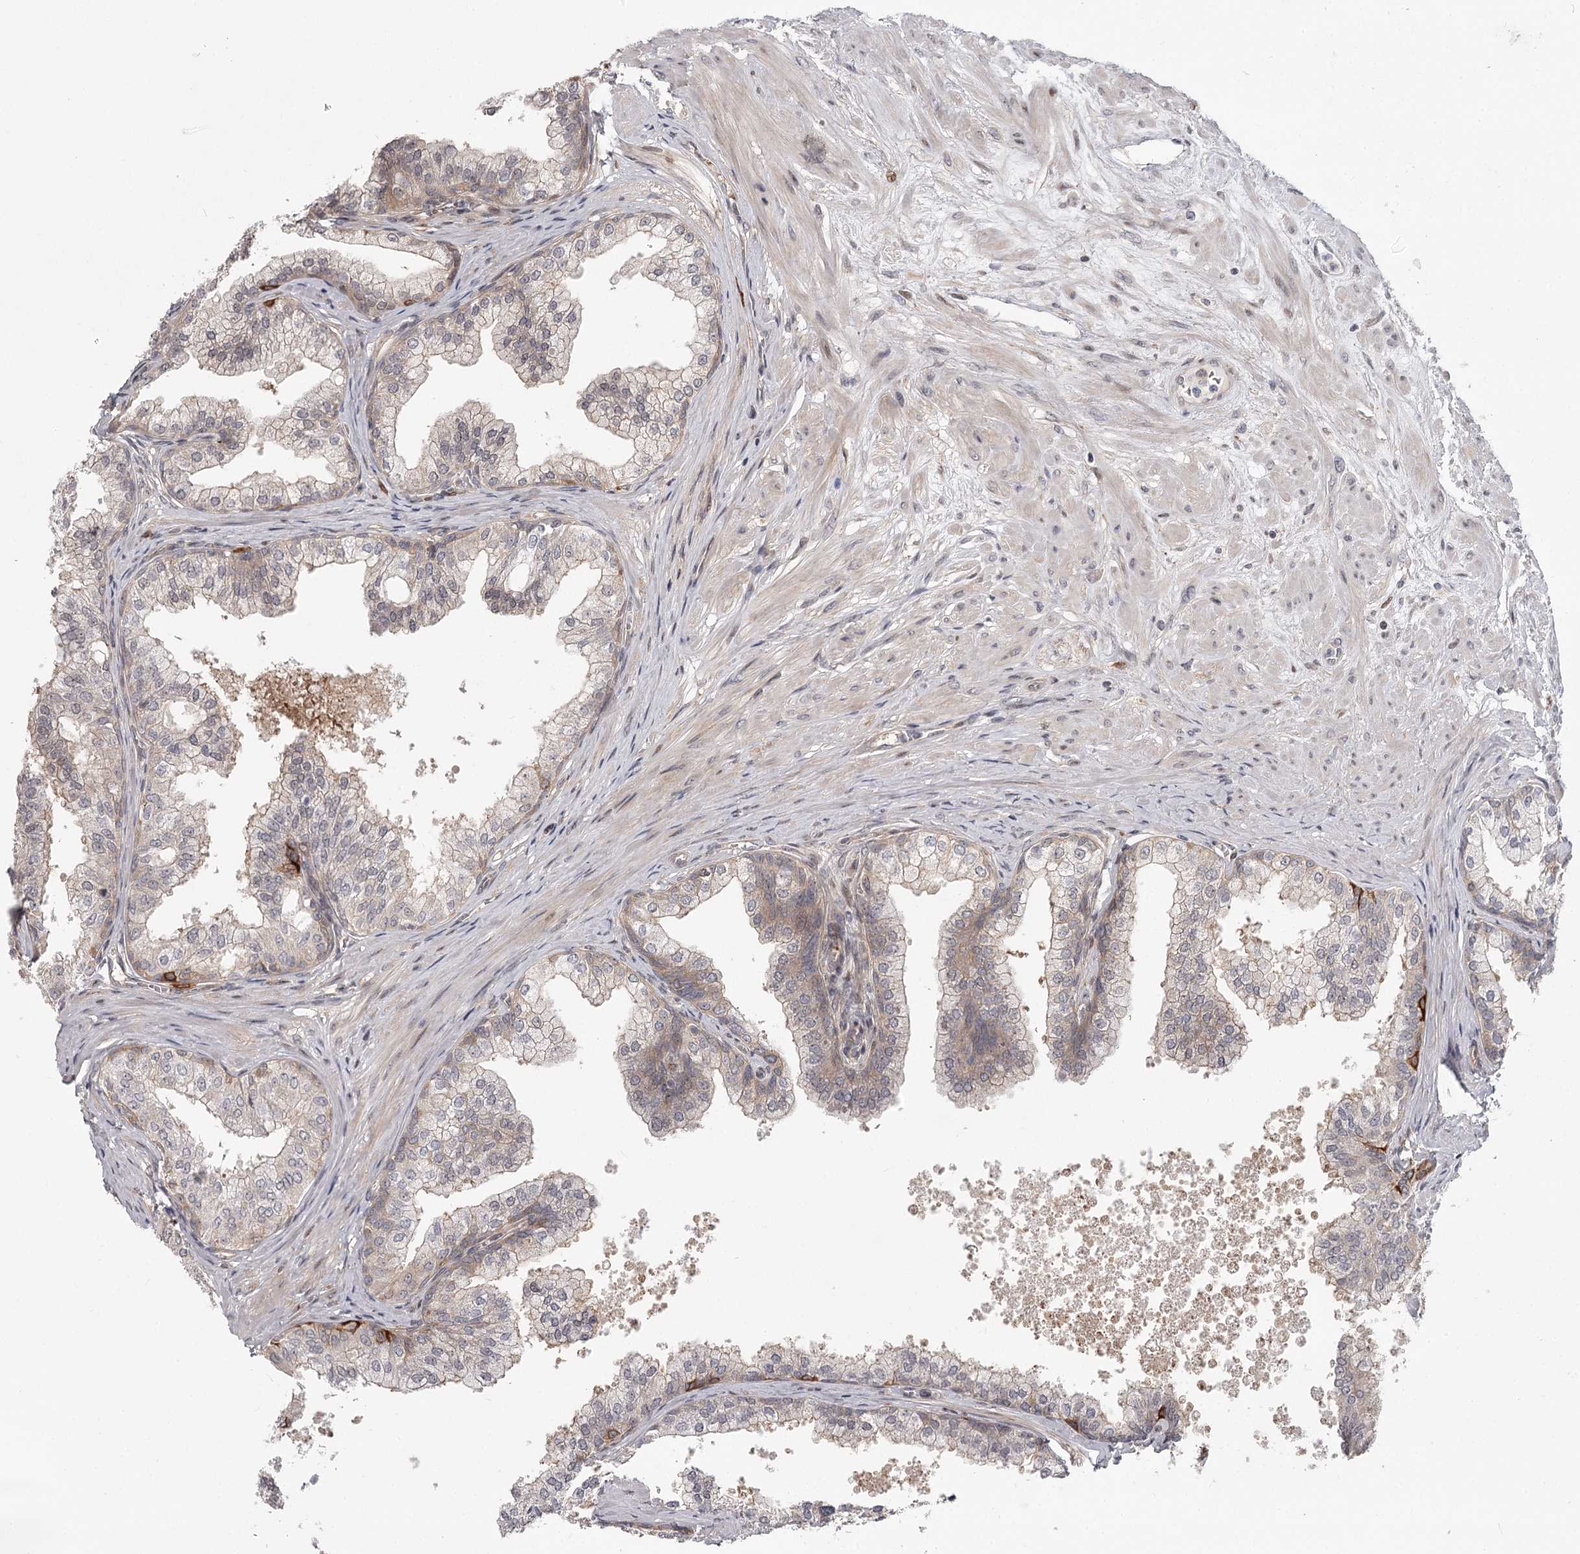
{"staining": {"intensity": "moderate", "quantity": "<25%", "location": "cytoplasmic/membranous"}, "tissue": "prostate", "cell_type": "Glandular cells", "image_type": "normal", "snomed": [{"axis": "morphology", "description": "Normal tissue, NOS"}, {"axis": "topography", "description": "Prostate"}], "caption": "Immunohistochemical staining of benign human prostate displays low levels of moderate cytoplasmic/membranous positivity in approximately <25% of glandular cells. The protein is shown in brown color, while the nuclei are stained blue.", "gene": "CCNG2", "patient": {"sex": "male", "age": 60}}